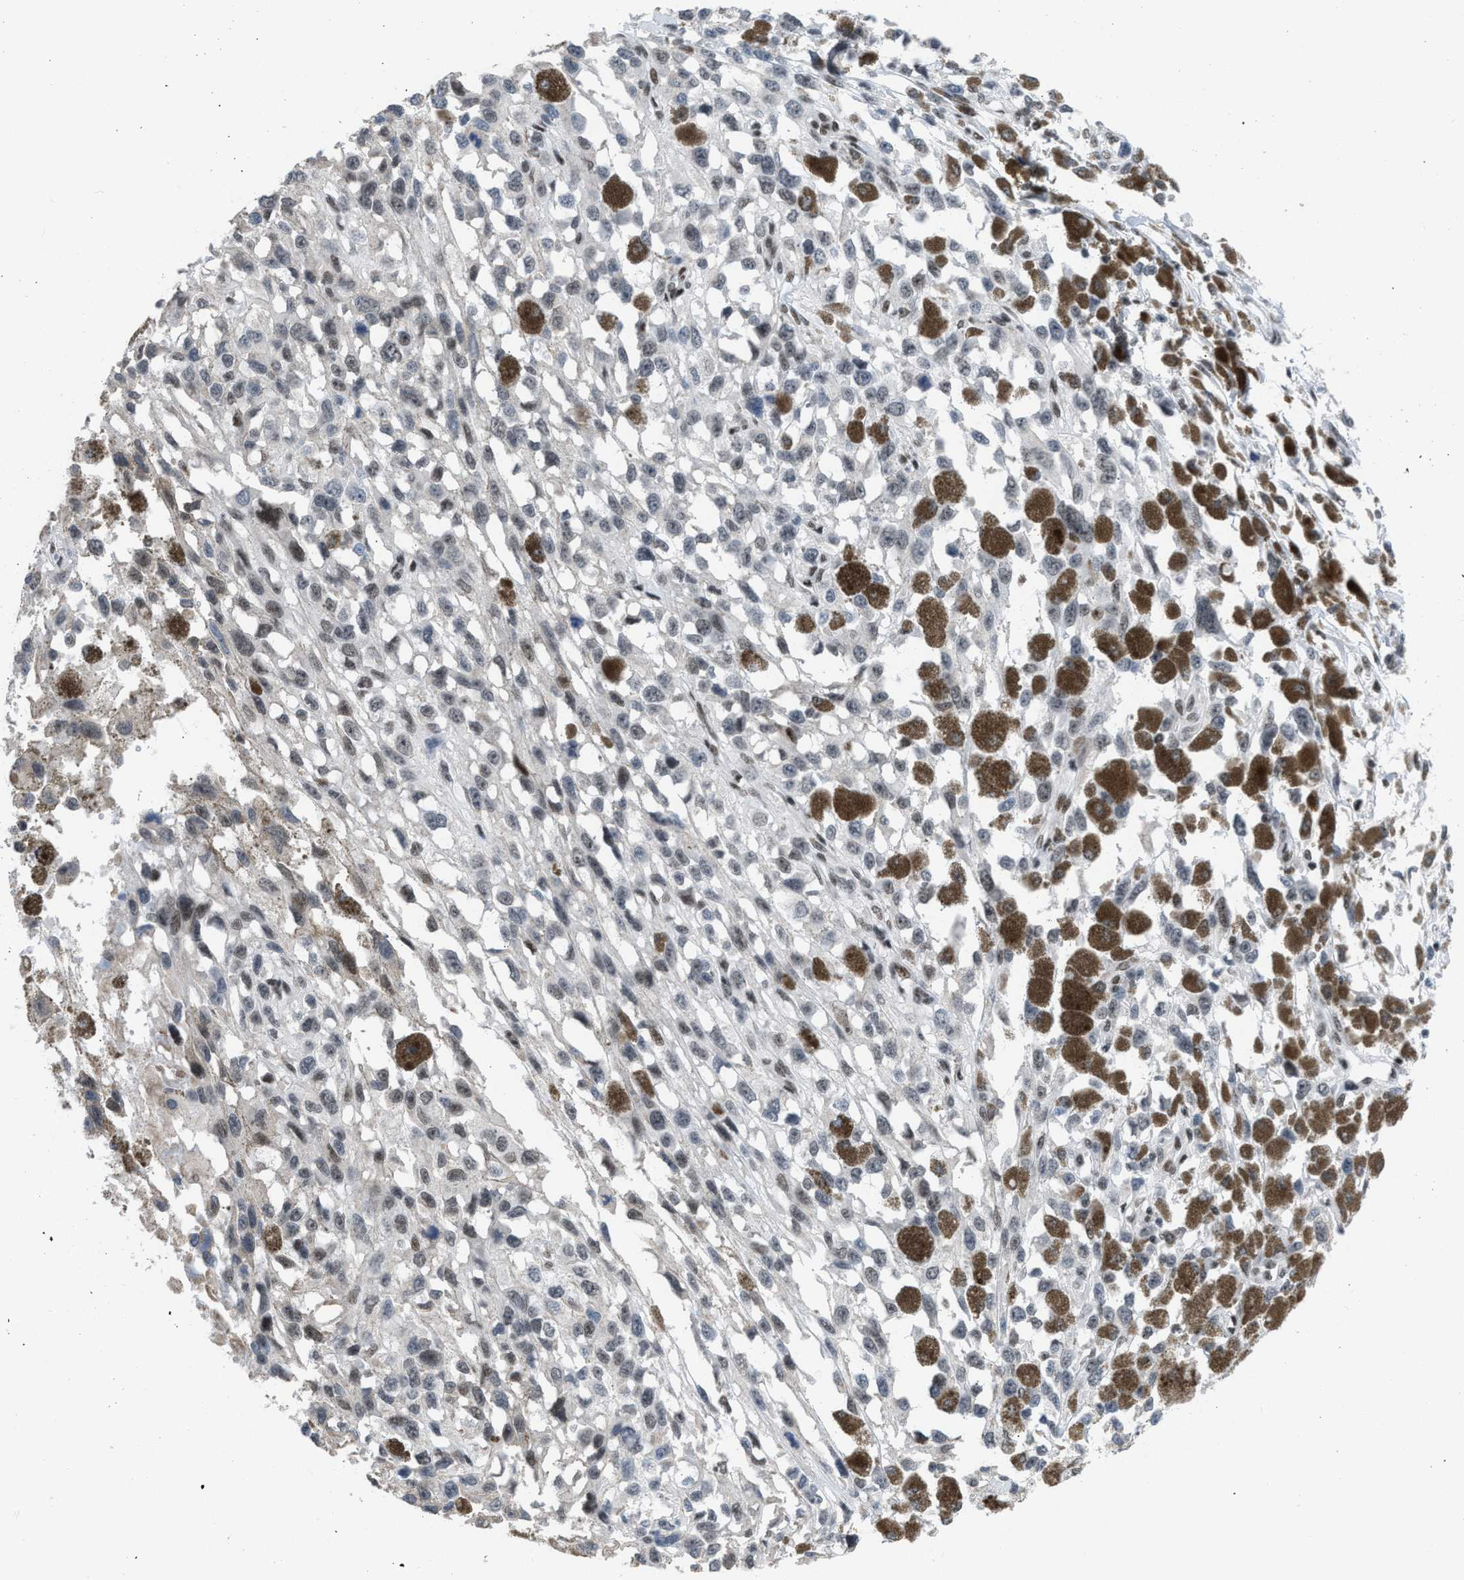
{"staining": {"intensity": "weak", "quantity": "25%-75%", "location": "nuclear"}, "tissue": "melanoma", "cell_type": "Tumor cells", "image_type": "cancer", "snomed": [{"axis": "morphology", "description": "Malignant melanoma, Metastatic site"}, {"axis": "topography", "description": "Lymph node"}], "caption": "Immunohistochemical staining of malignant melanoma (metastatic site) displays low levels of weak nuclear expression in approximately 25%-75% of tumor cells.", "gene": "TERF2IP", "patient": {"sex": "male", "age": 59}}